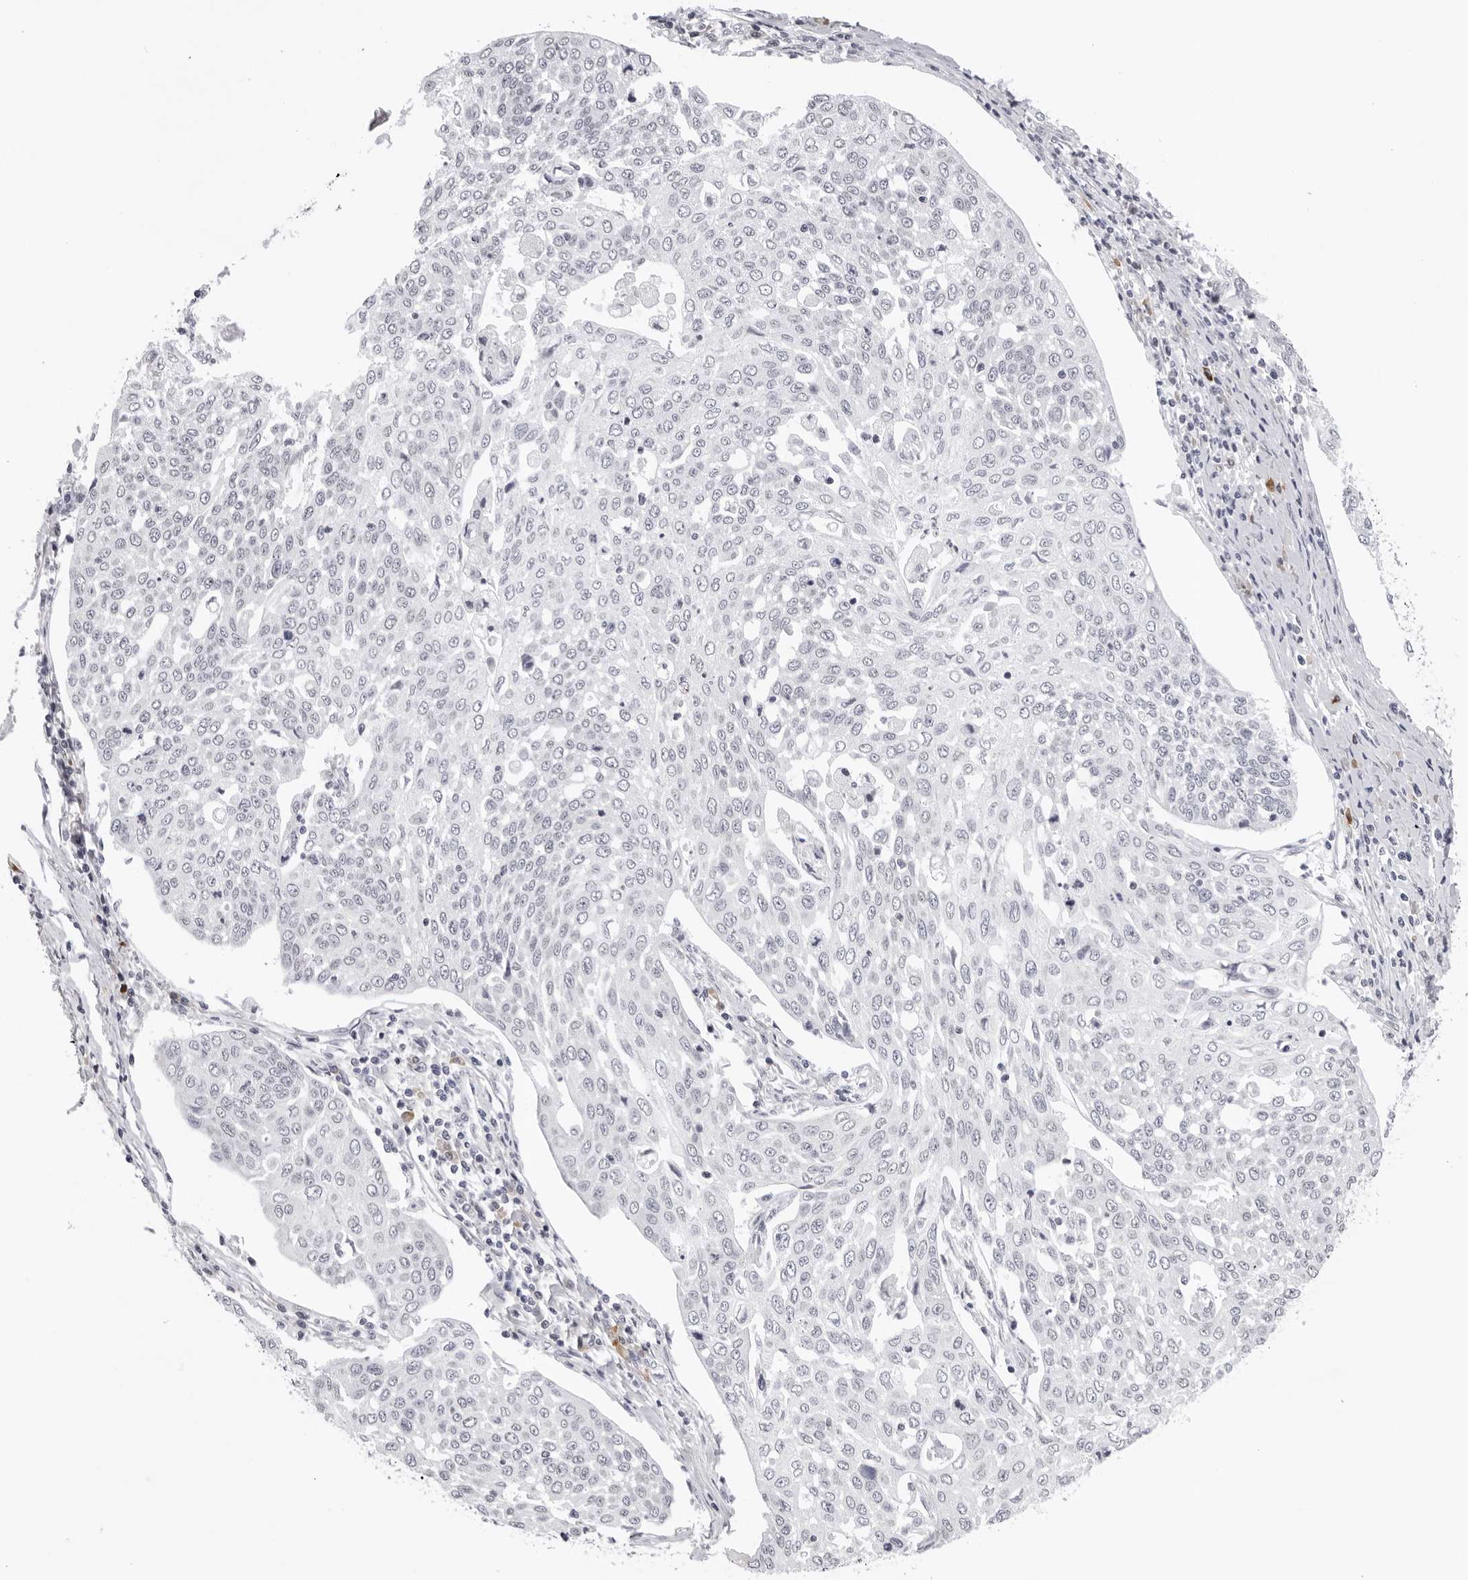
{"staining": {"intensity": "negative", "quantity": "none", "location": "none"}, "tissue": "cervical cancer", "cell_type": "Tumor cells", "image_type": "cancer", "snomed": [{"axis": "morphology", "description": "Squamous cell carcinoma, NOS"}, {"axis": "topography", "description": "Cervix"}], "caption": "DAB immunohistochemical staining of cervical cancer shows no significant expression in tumor cells. (DAB (3,3'-diaminobenzidine) immunohistochemistry with hematoxylin counter stain).", "gene": "IL17RA", "patient": {"sex": "female", "age": 34}}